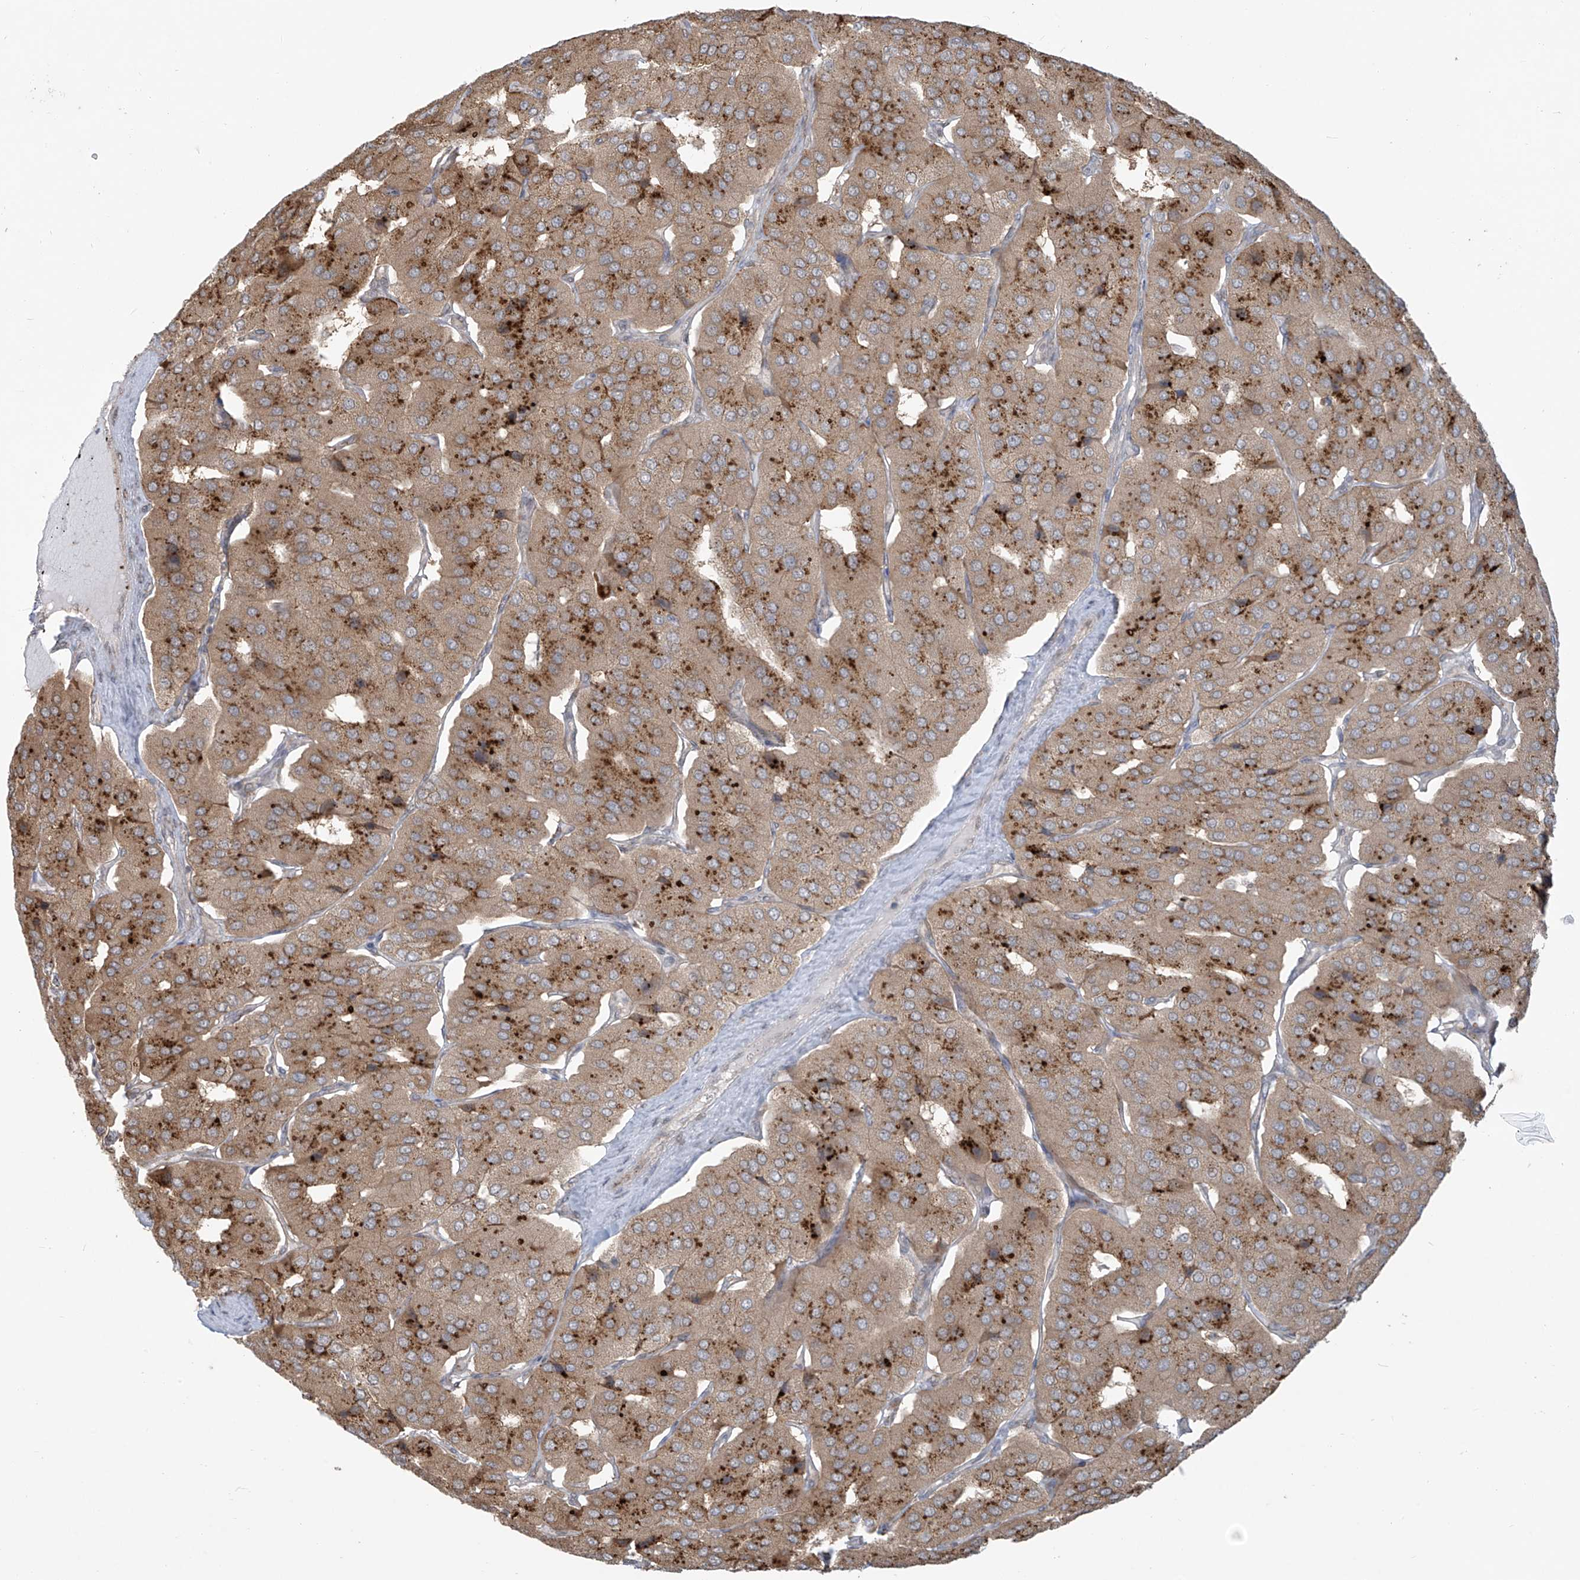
{"staining": {"intensity": "moderate", "quantity": ">75%", "location": "cytoplasmic/membranous"}, "tissue": "parathyroid gland", "cell_type": "Glandular cells", "image_type": "normal", "snomed": [{"axis": "morphology", "description": "Normal tissue, NOS"}, {"axis": "morphology", "description": "Adenoma, NOS"}, {"axis": "topography", "description": "Parathyroid gland"}], "caption": "This image demonstrates IHC staining of unremarkable human parathyroid gland, with medium moderate cytoplasmic/membranous expression in about >75% of glandular cells.", "gene": "PLEKHM3", "patient": {"sex": "female", "age": 86}}